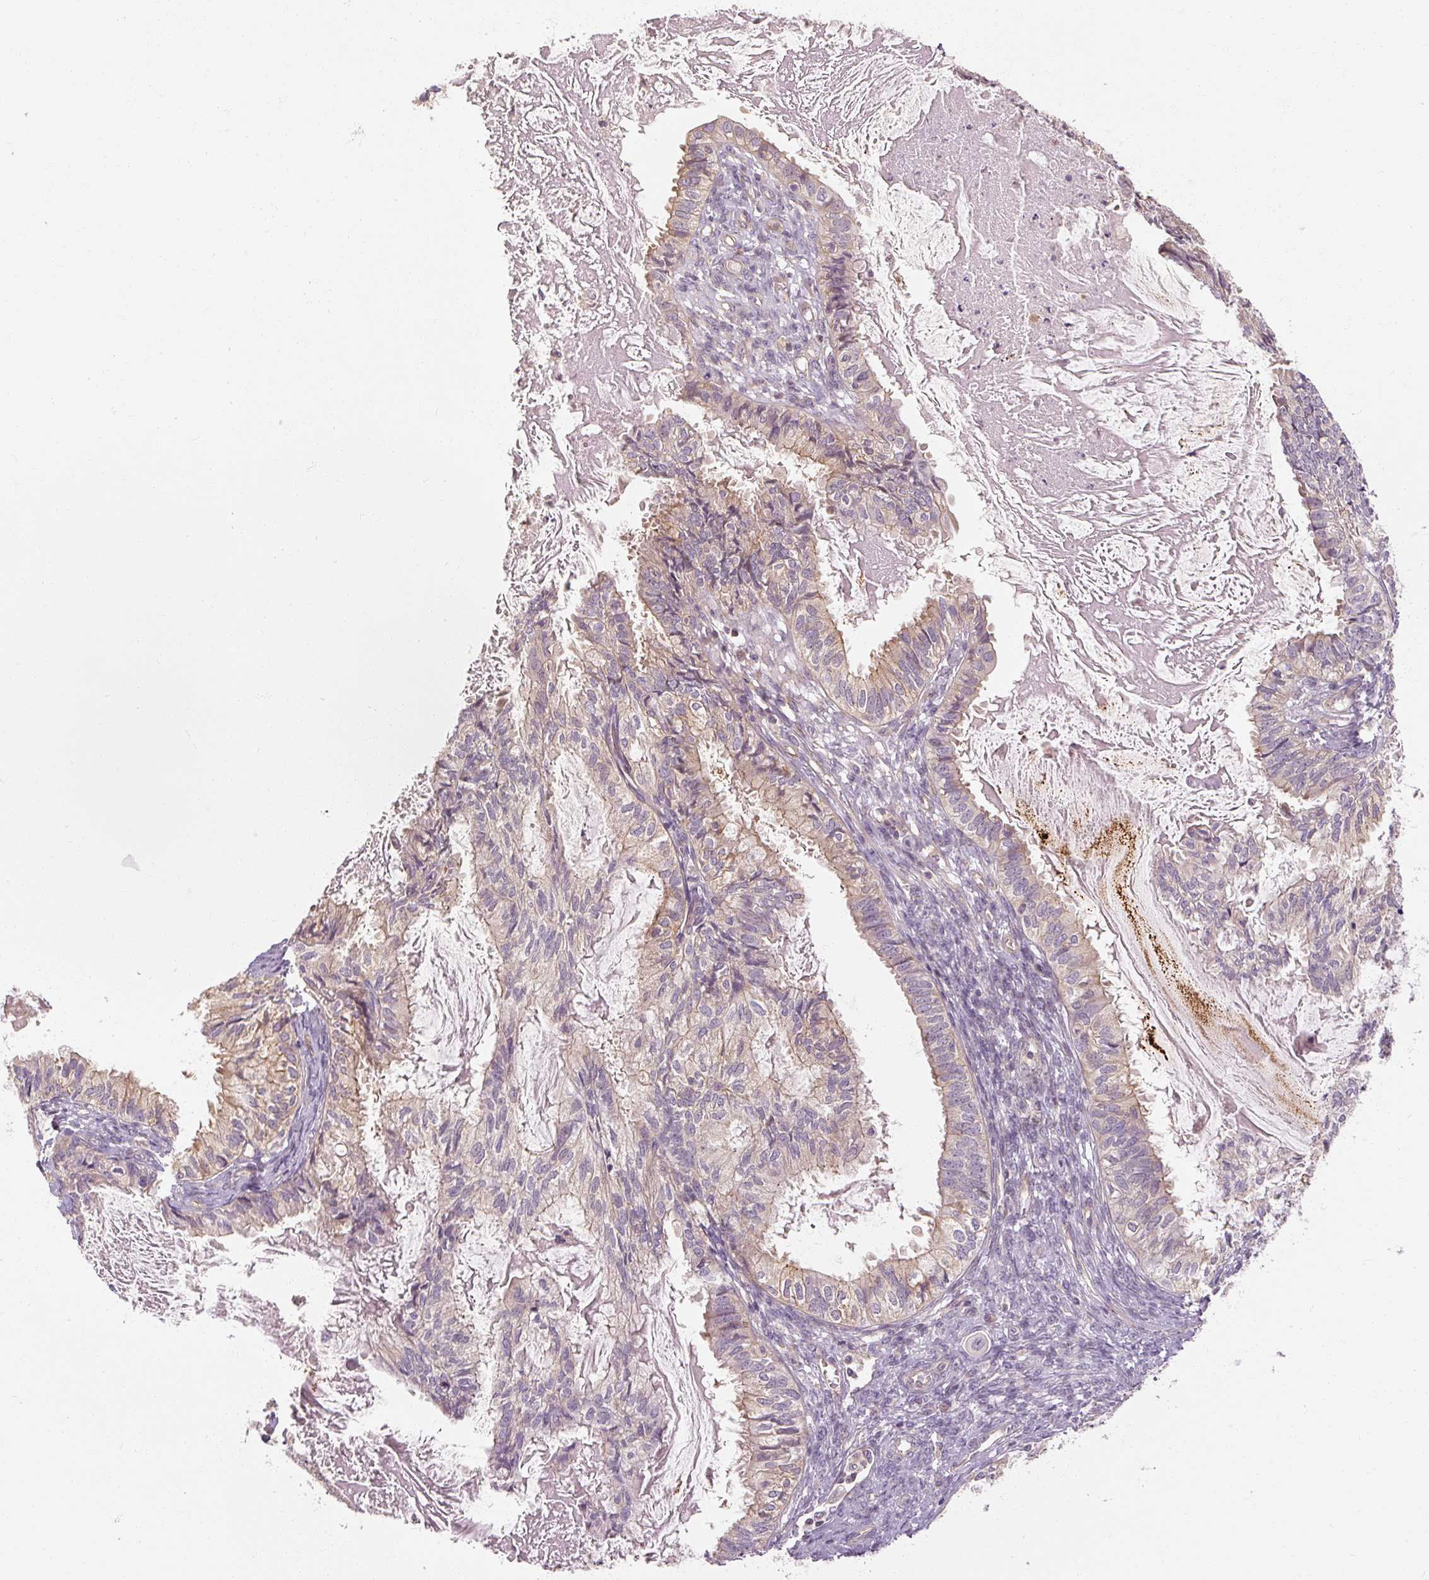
{"staining": {"intensity": "weak", "quantity": "<25%", "location": "cytoplasmic/membranous"}, "tissue": "cervical cancer", "cell_type": "Tumor cells", "image_type": "cancer", "snomed": [{"axis": "morphology", "description": "Normal tissue, NOS"}, {"axis": "morphology", "description": "Adenocarcinoma, NOS"}, {"axis": "topography", "description": "Cervix"}, {"axis": "topography", "description": "Endometrium"}], "caption": "This is a photomicrograph of immunohistochemistry (IHC) staining of adenocarcinoma (cervical), which shows no positivity in tumor cells.", "gene": "RB1CC1", "patient": {"sex": "female", "age": 86}}